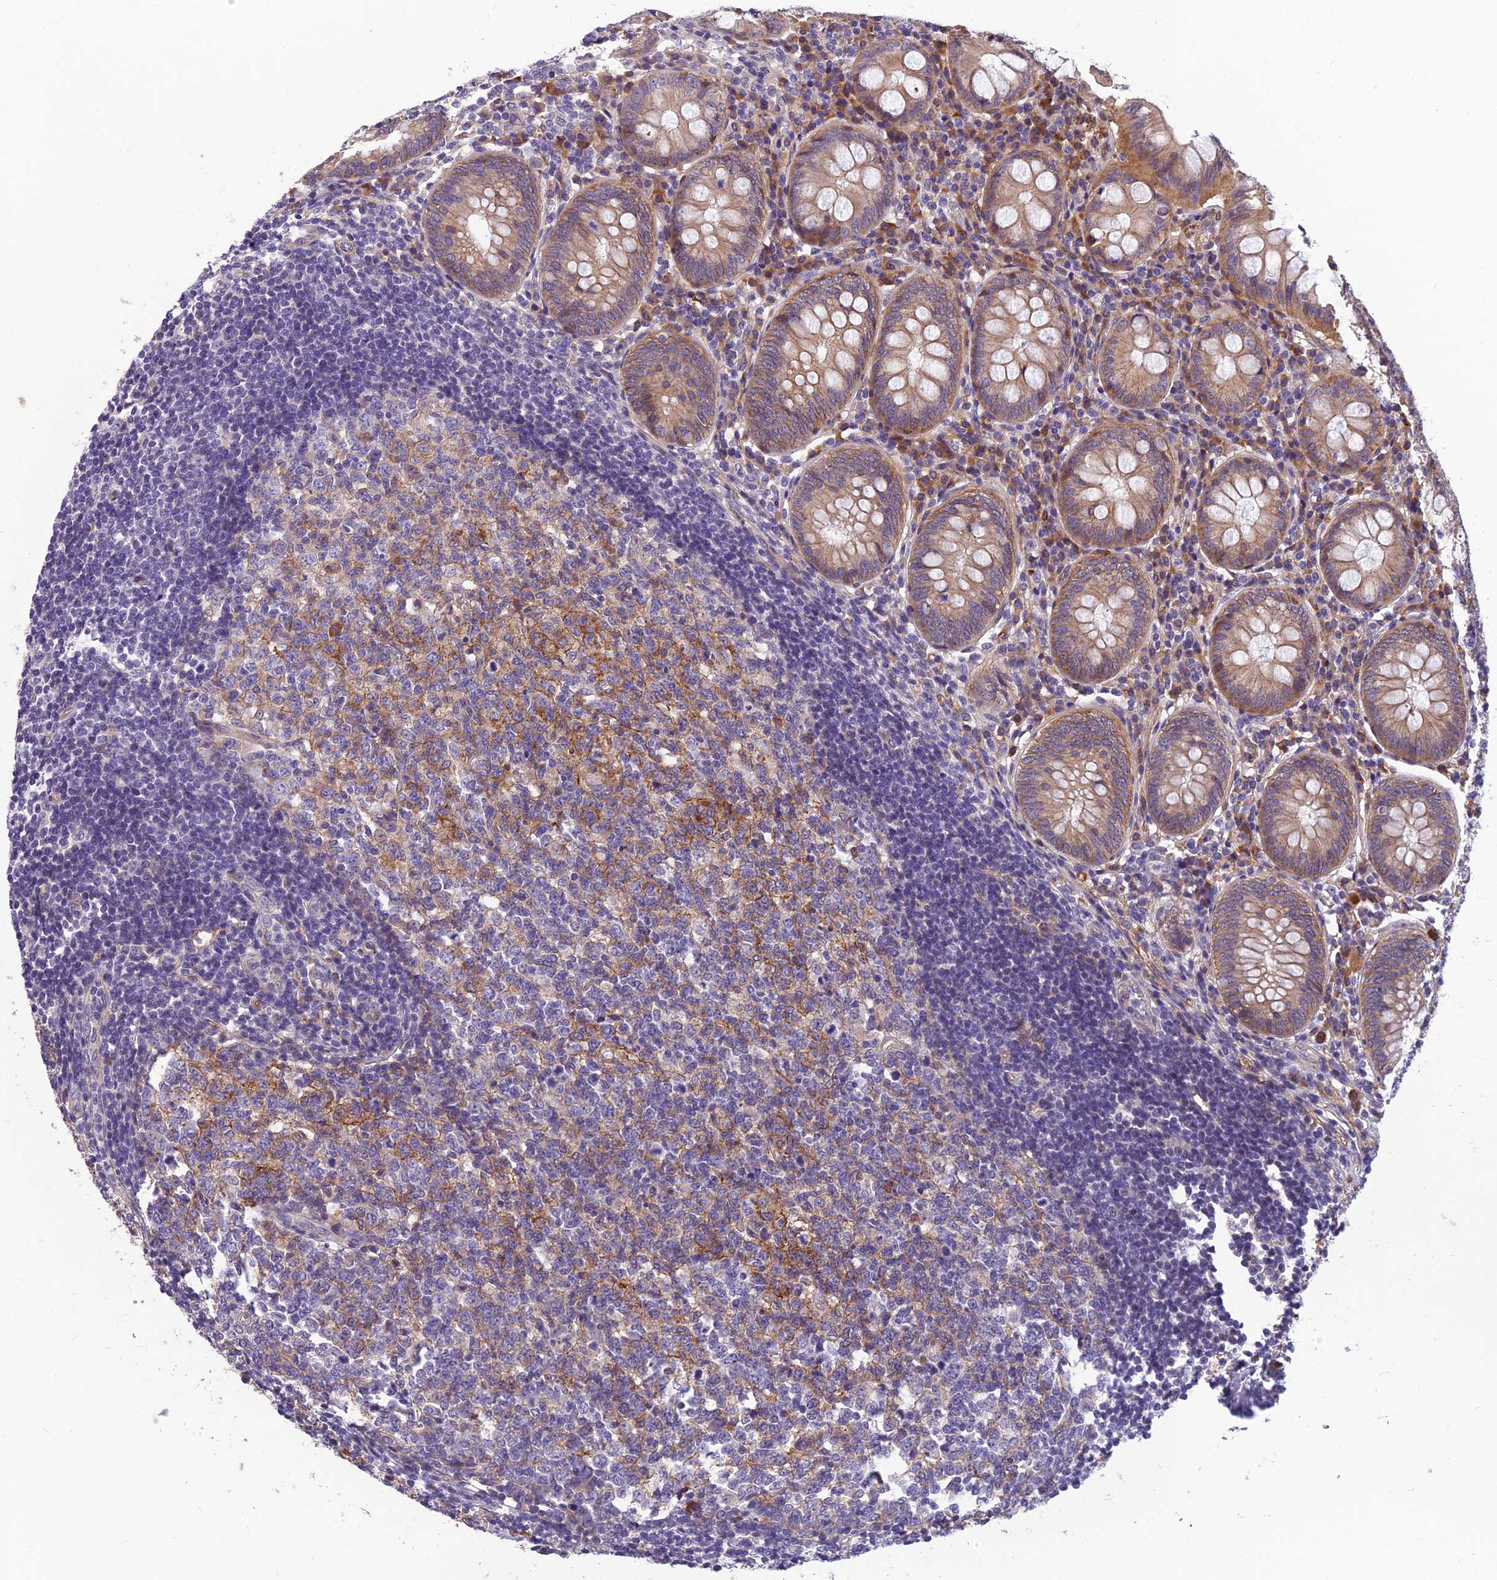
{"staining": {"intensity": "moderate", "quantity": ">75%", "location": "cytoplasmic/membranous"}, "tissue": "appendix", "cell_type": "Glandular cells", "image_type": "normal", "snomed": [{"axis": "morphology", "description": "Normal tissue, NOS"}, {"axis": "topography", "description": "Appendix"}], "caption": "Approximately >75% of glandular cells in benign human appendix exhibit moderate cytoplasmic/membranous protein staining as visualized by brown immunohistochemical staining.", "gene": "TSPAN15", "patient": {"sex": "female", "age": 54}}